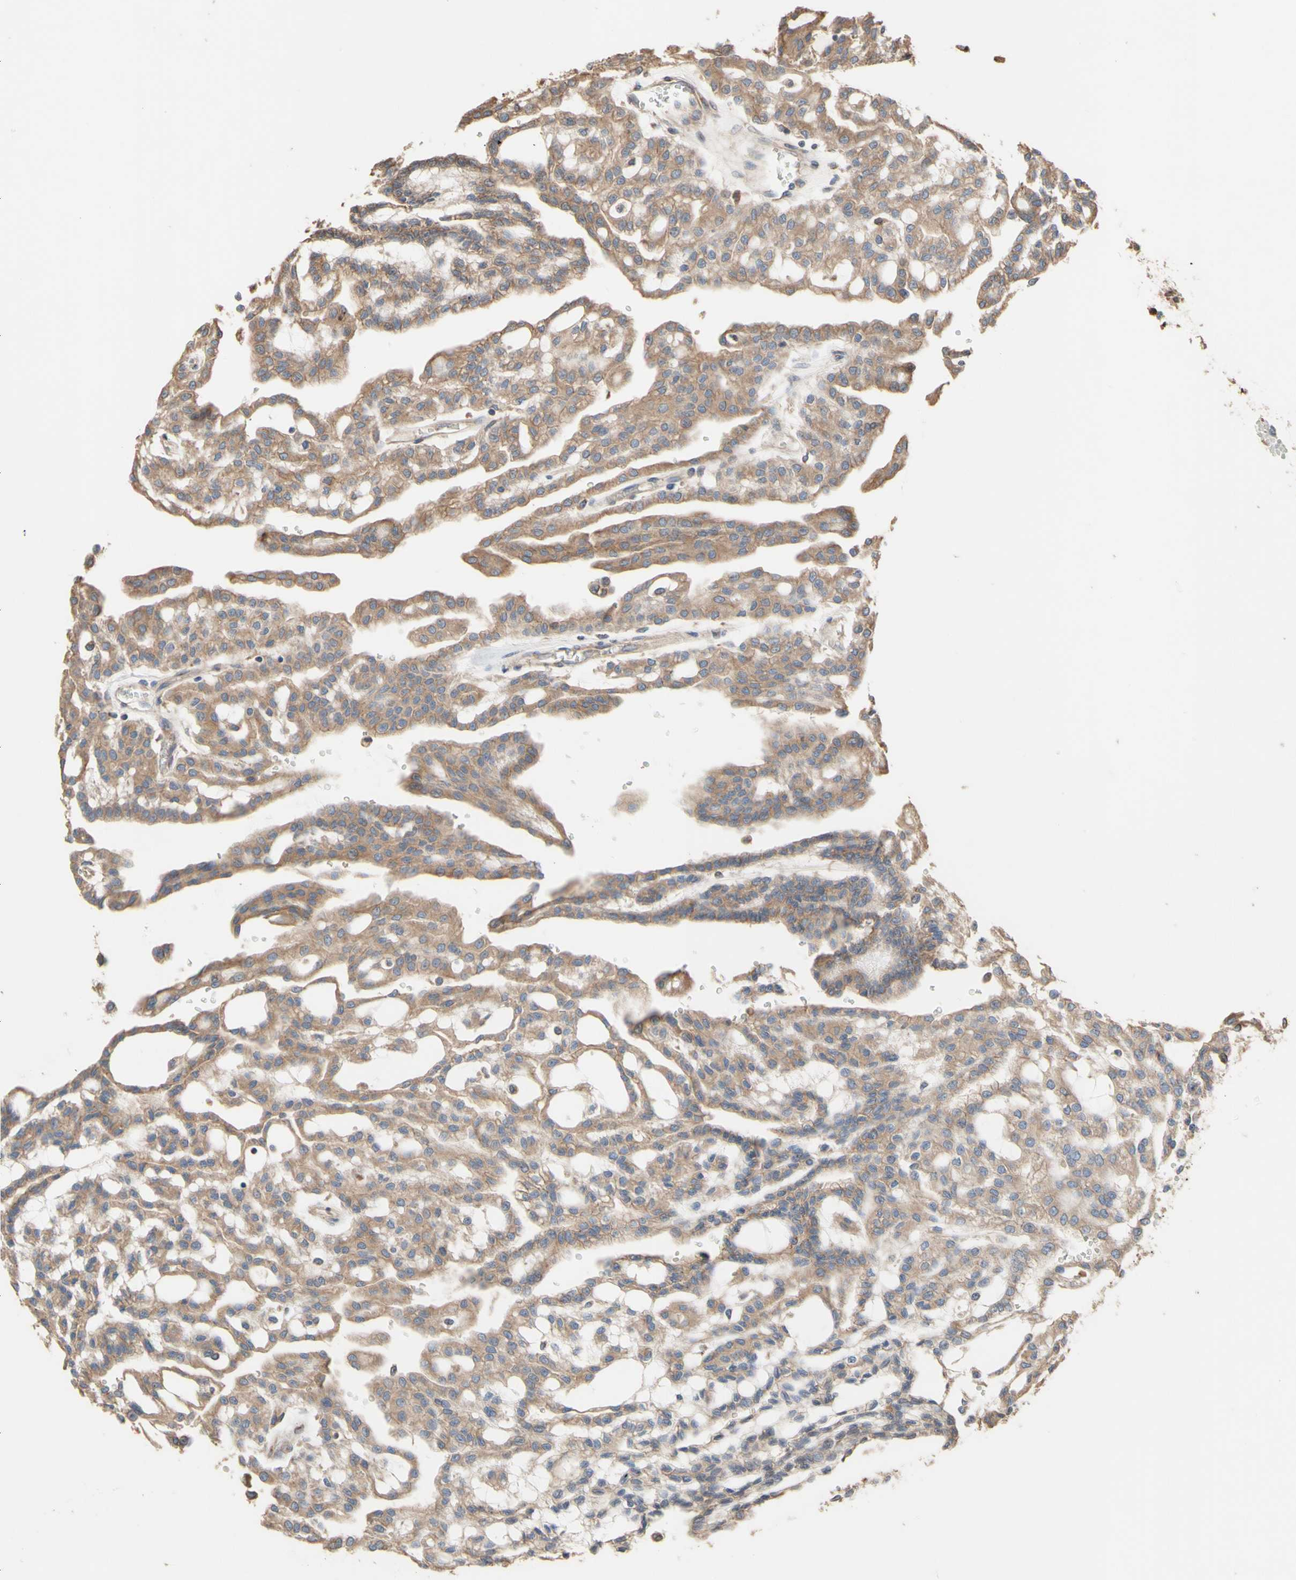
{"staining": {"intensity": "moderate", "quantity": ">75%", "location": "cytoplasmic/membranous"}, "tissue": "renal cancer", "cell_type": "Tumor cells", "image_type": "cancer", "snomed": [{"axis": "morphology", "description": "Adenocarcinoma, NOS"}, {"axis": "topography", "description": "Kidney"}], "caption": "Renal cancer (adenocarcinoma) stained for a protein demonstrates moderate cytoplasmic/membranous positivity in tumor cells.", "gene": "NECTIN3", "patient": {"sex": "male", "age": 63}}